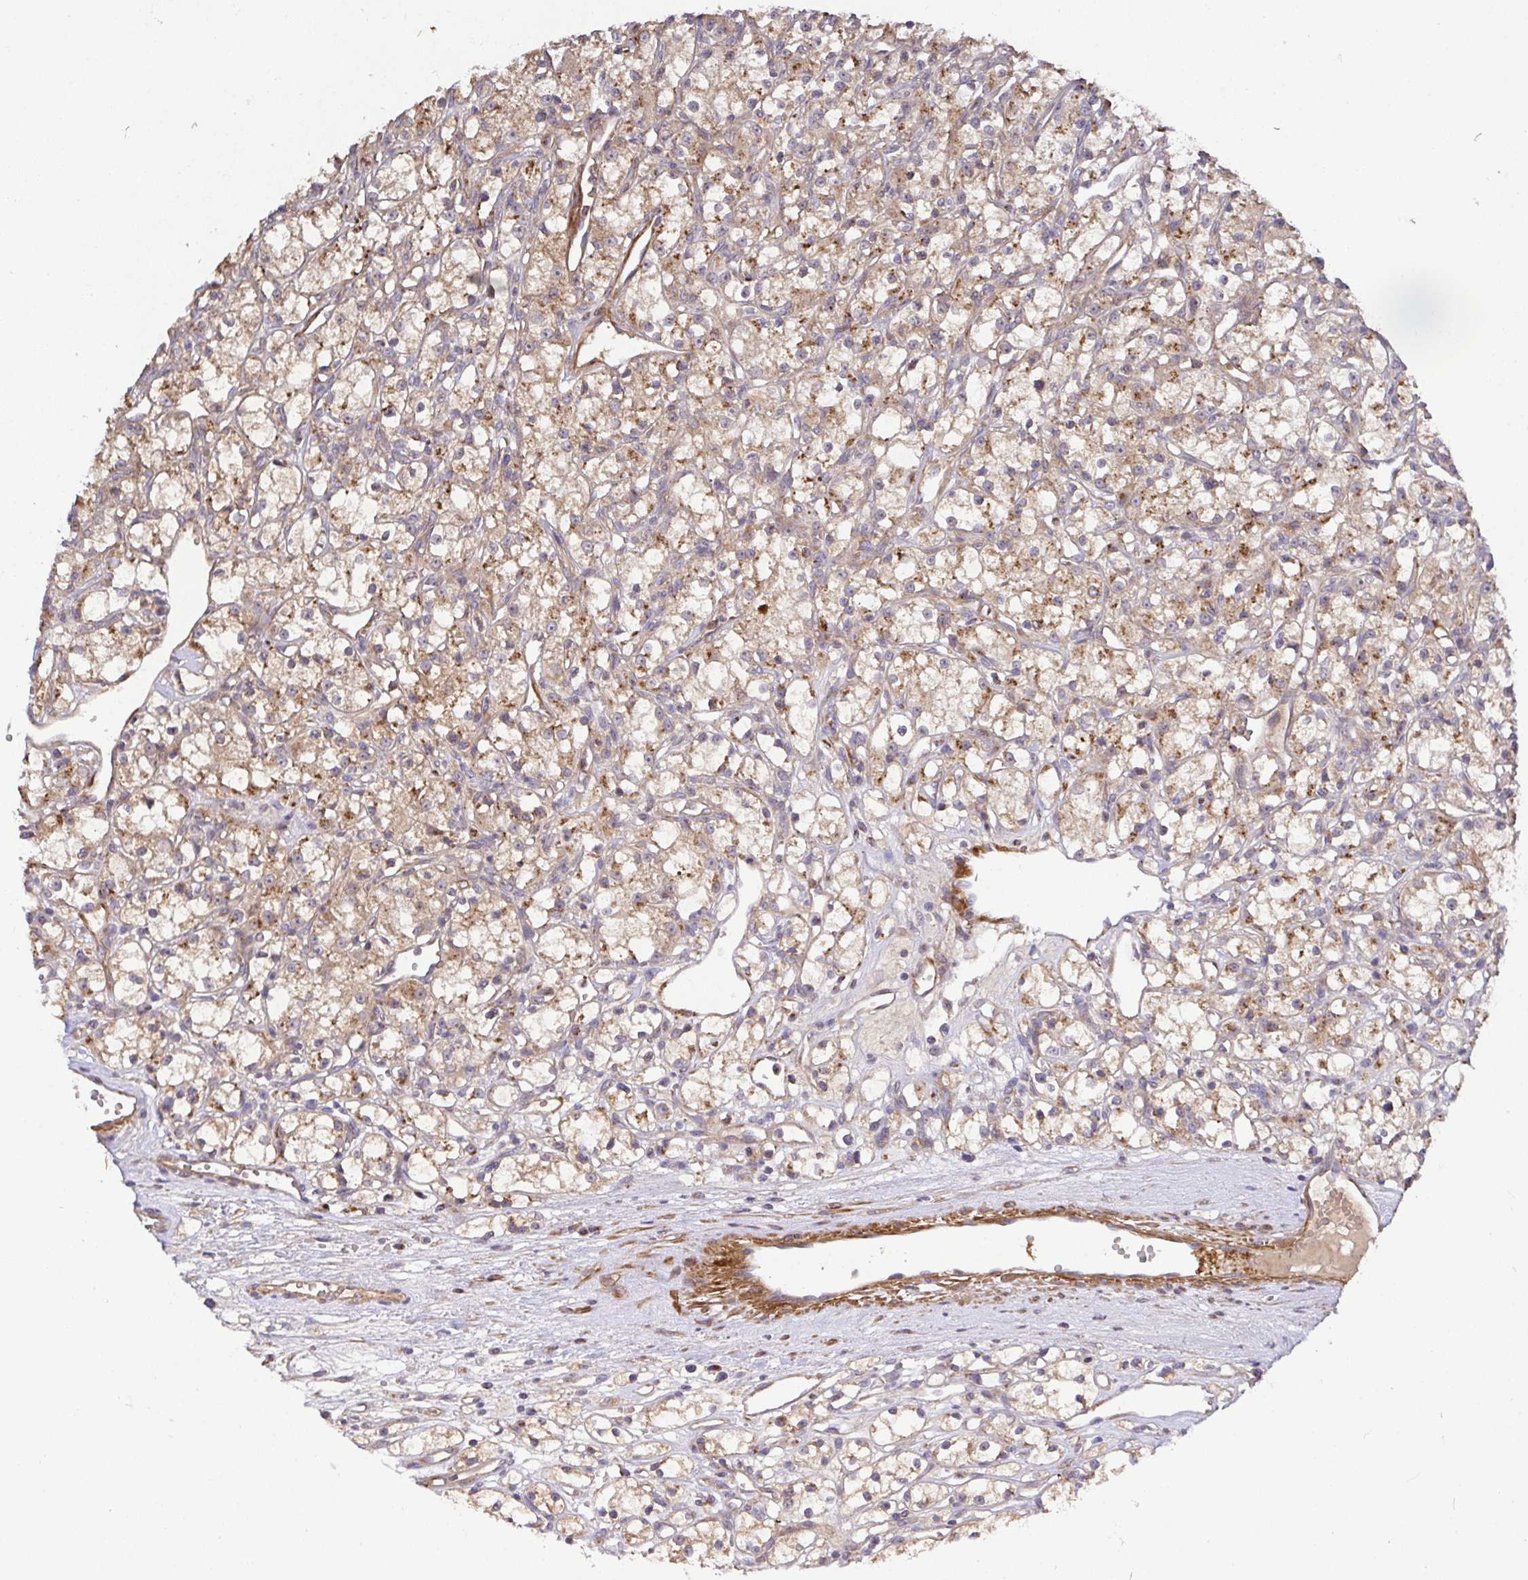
{"staining": {"intensity": "moderate", "quantity": ">75%", "location": "cytoplasmic/membranous"}, "tissue": "renal cancer", "cell_type": "Tumor cells", "image_type": "cancer", "snomed": [{"axis": "morphology", "description": "Adenocarcinoma, NOS"}, {"axis": "topography", "description": "Kidney"}], "caption": "An image showing moderate cytoplasmic/membranous expression in about >75% of tumor cells in renal cancer (adenocarcinoma), as visualized by brown immunohistochemical staining.", "gene": "TM9SF4", "patient": {"sex": "female", "age": 59}}